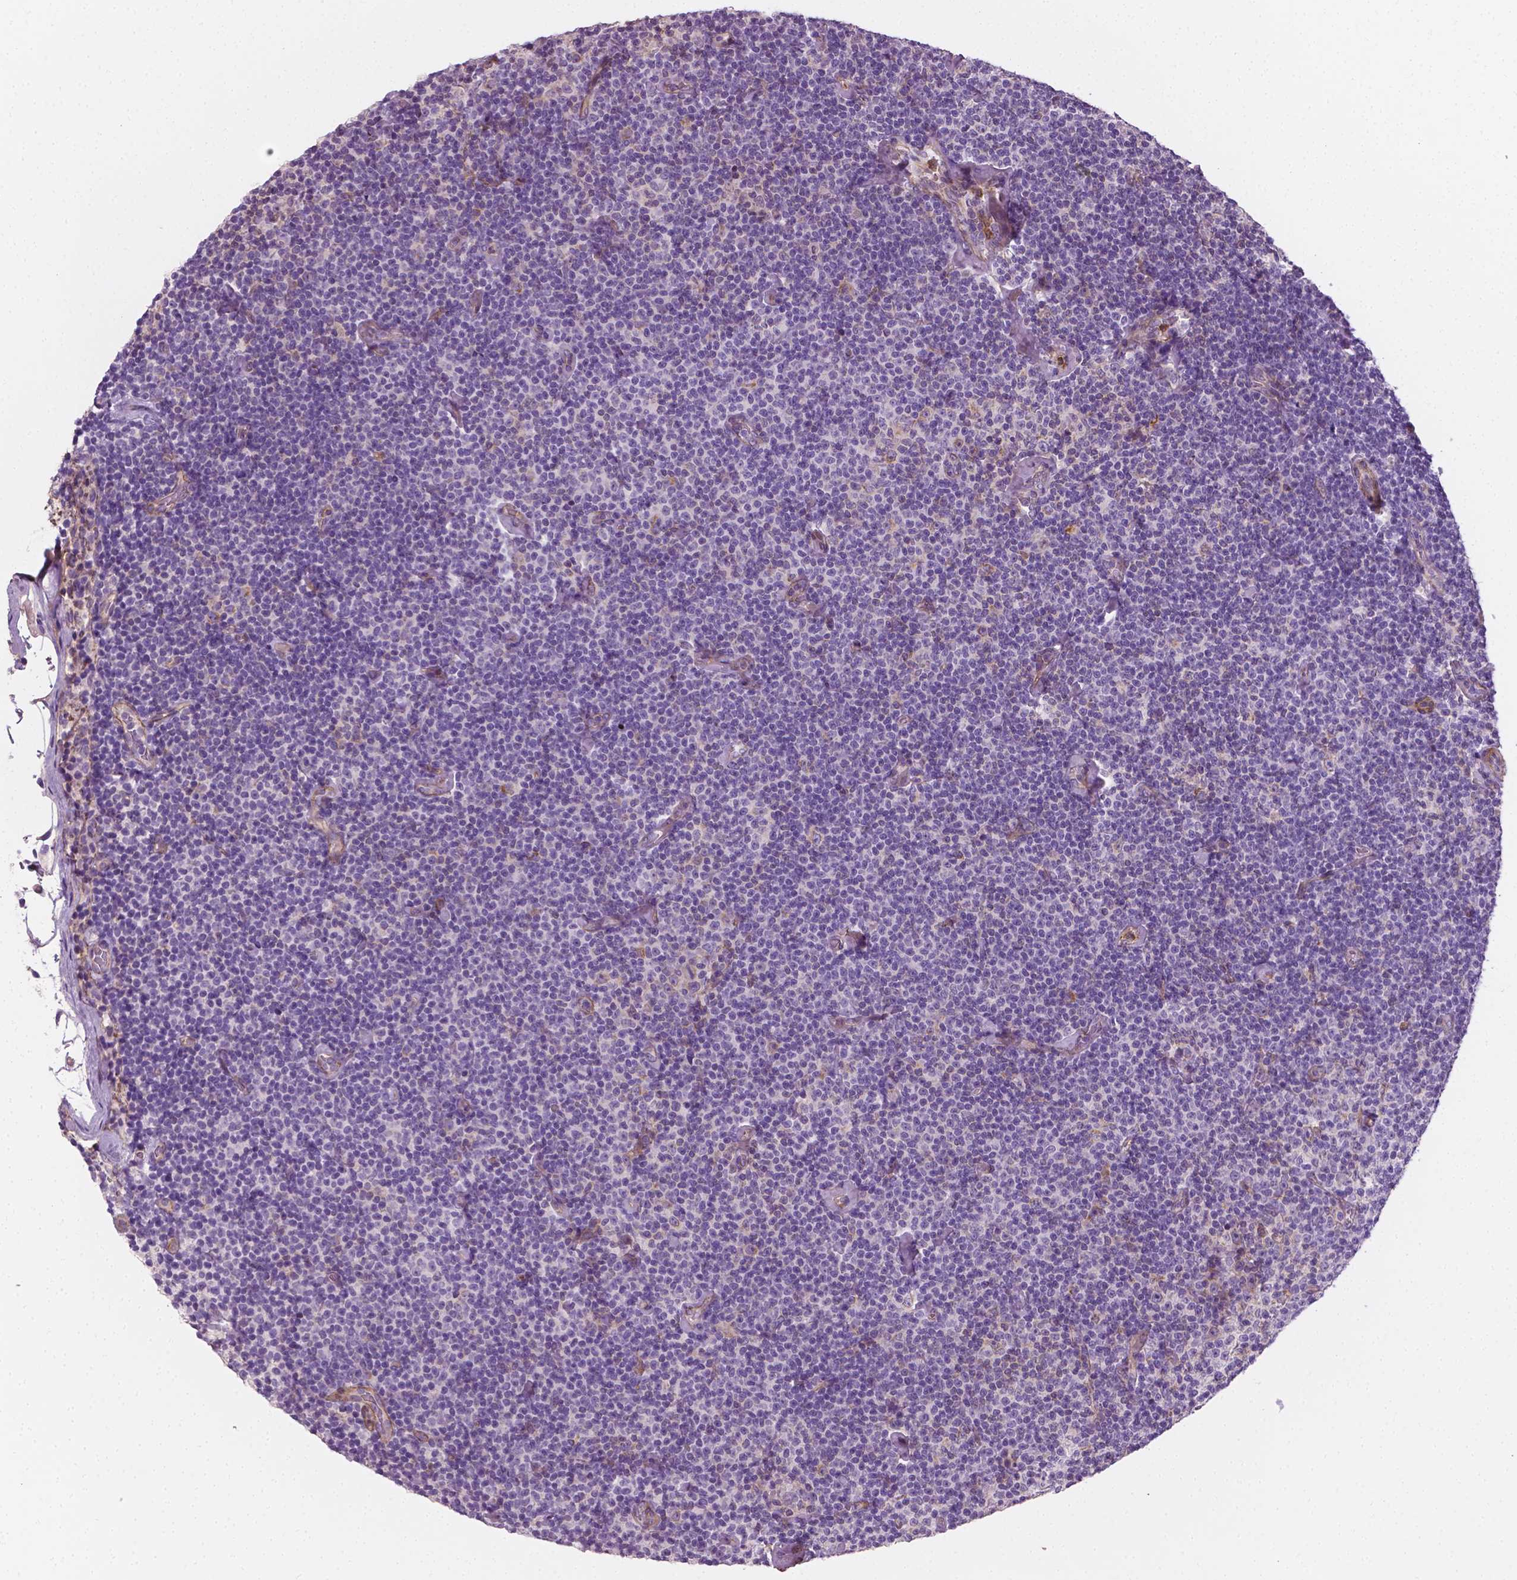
{"staining": {"intensity": "negative", "quantity": "none", "location": "none"}, "tissue": "lymphoma", "cell_type": "Tumor cells", "image_type": "cancer", "snomed": [{"axis": "morphology", "description": "Malignant lymphoma, non-Hodgkin's type, Low grade"}, {"axis": "topography", "description": "Lymph node"}], "caption": "Protein analysis of lymphoma displays no significant staining in tumor cells.", "gene": "PTX3", "patient": {"sex": "male", "age": 81}}